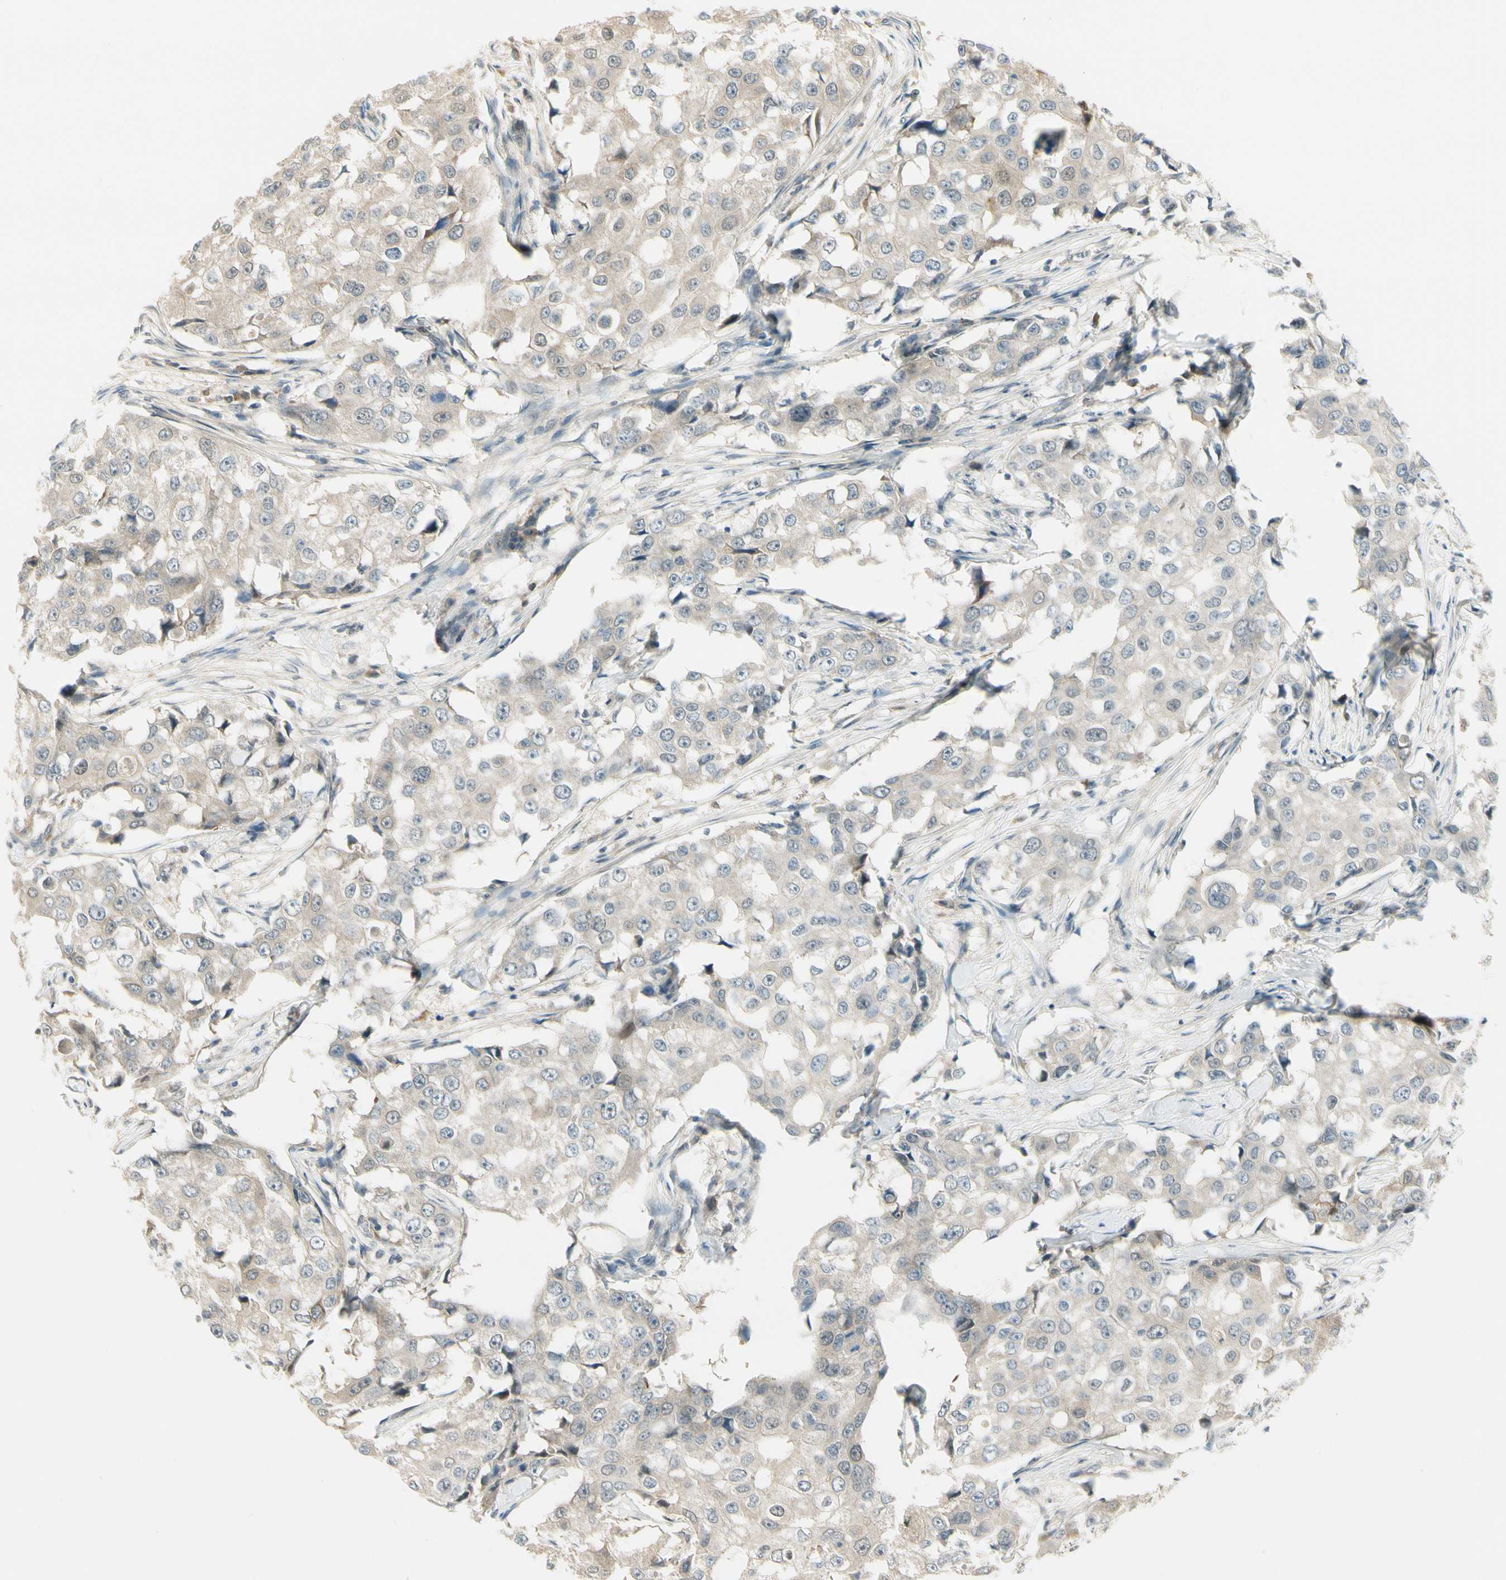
{"staining": {"intensity": "negative", "quantity": "none", "location": "none"}, "tissue": "breast cancer", "cell_type": "Tumor cells", "image_type": "cancer", "snomed": [{"axis": "morphology", "description": "Duct carcinoma"}, {"axis": "topography", "description": "Breast"}], "caption": "This histopathology image is of breast cancer stained with immunohistochemistry (IHC) to label a protein in brown with the nuclei are counter-stained blue. There is no expression in tumor cells.", "gene": "EPHB3", "patient": {"sex": "female", "age": 27}}